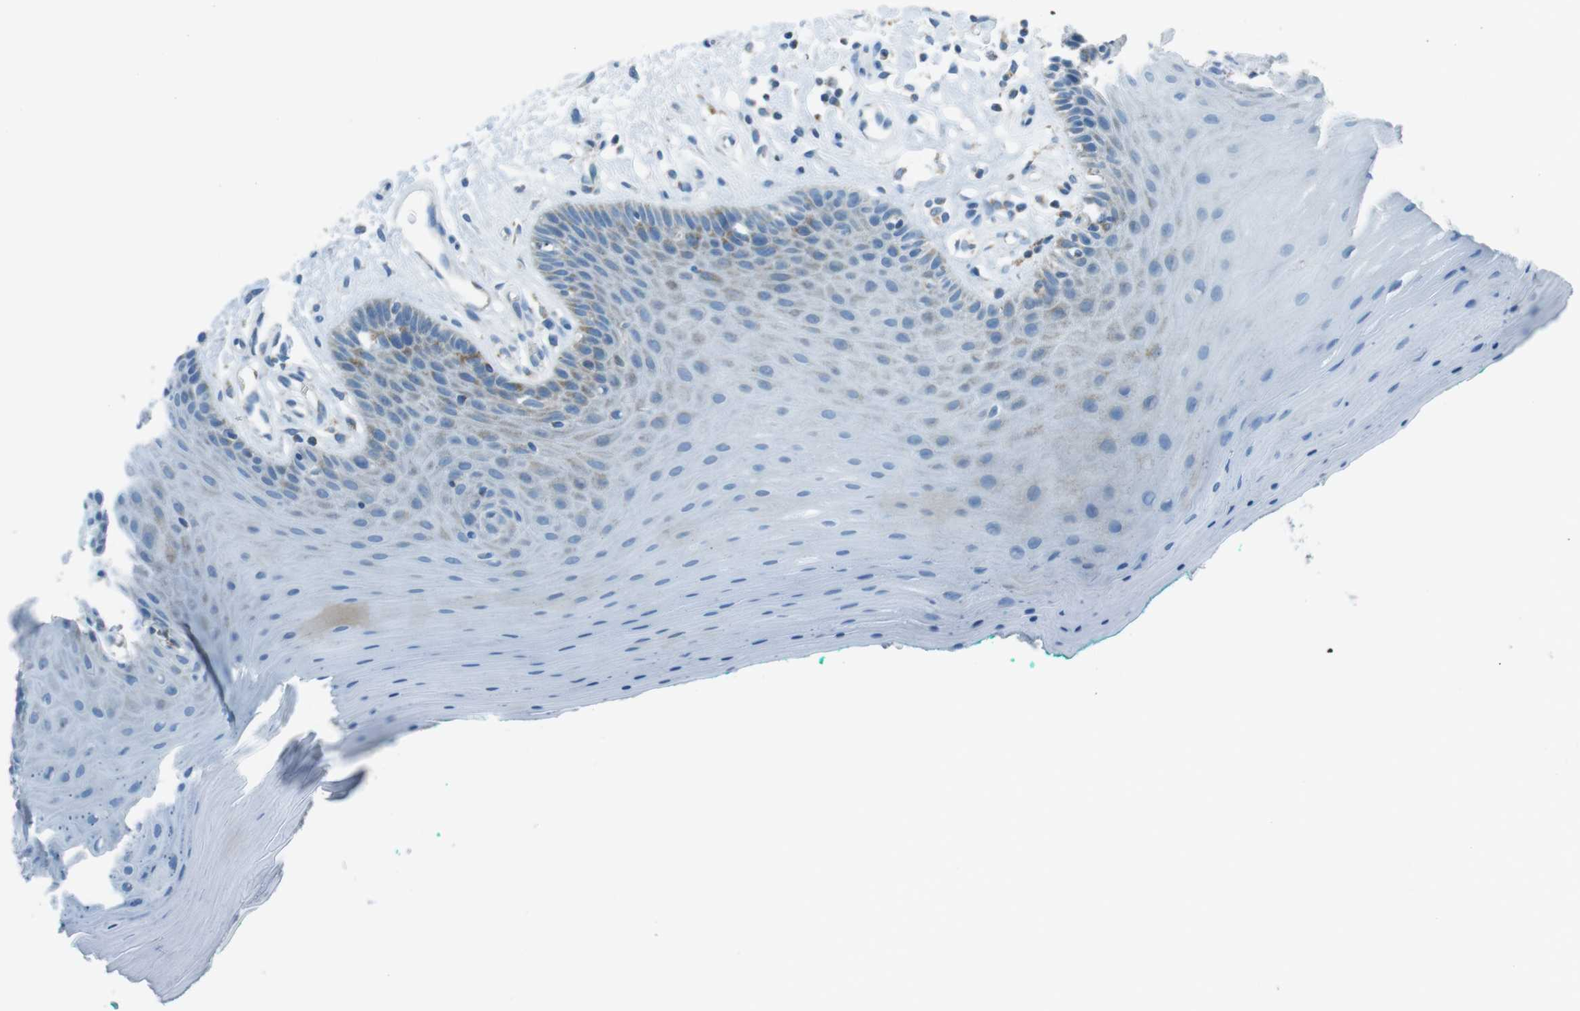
{"staining": {"intensity": "moderate", "quantity": "<25%", "location": "cytoplasmic/membranous"}, "tissue": "oral mucosa", "cell_type": "Squamous epithelial cells", "image_type": "normal", "snomed": [{"axis": "morphology", "description": "Normal tissue, NOS"}, {"axis": "topography", "description": "Skeletal muscle"}, {"axis": "topography", "description": "Oral tissue"}], "caption": "Immunohistochemical staining of unremarkable oral mucosa shows low levels of moderate cytoplasmic/membranous staining in approximately <25% of squamous epithelial cells. (DAB IHC with brightfield microscopy, high magnification).", "gene": "DNAJA3", "patient": {"sex": "male", "age": 58}}